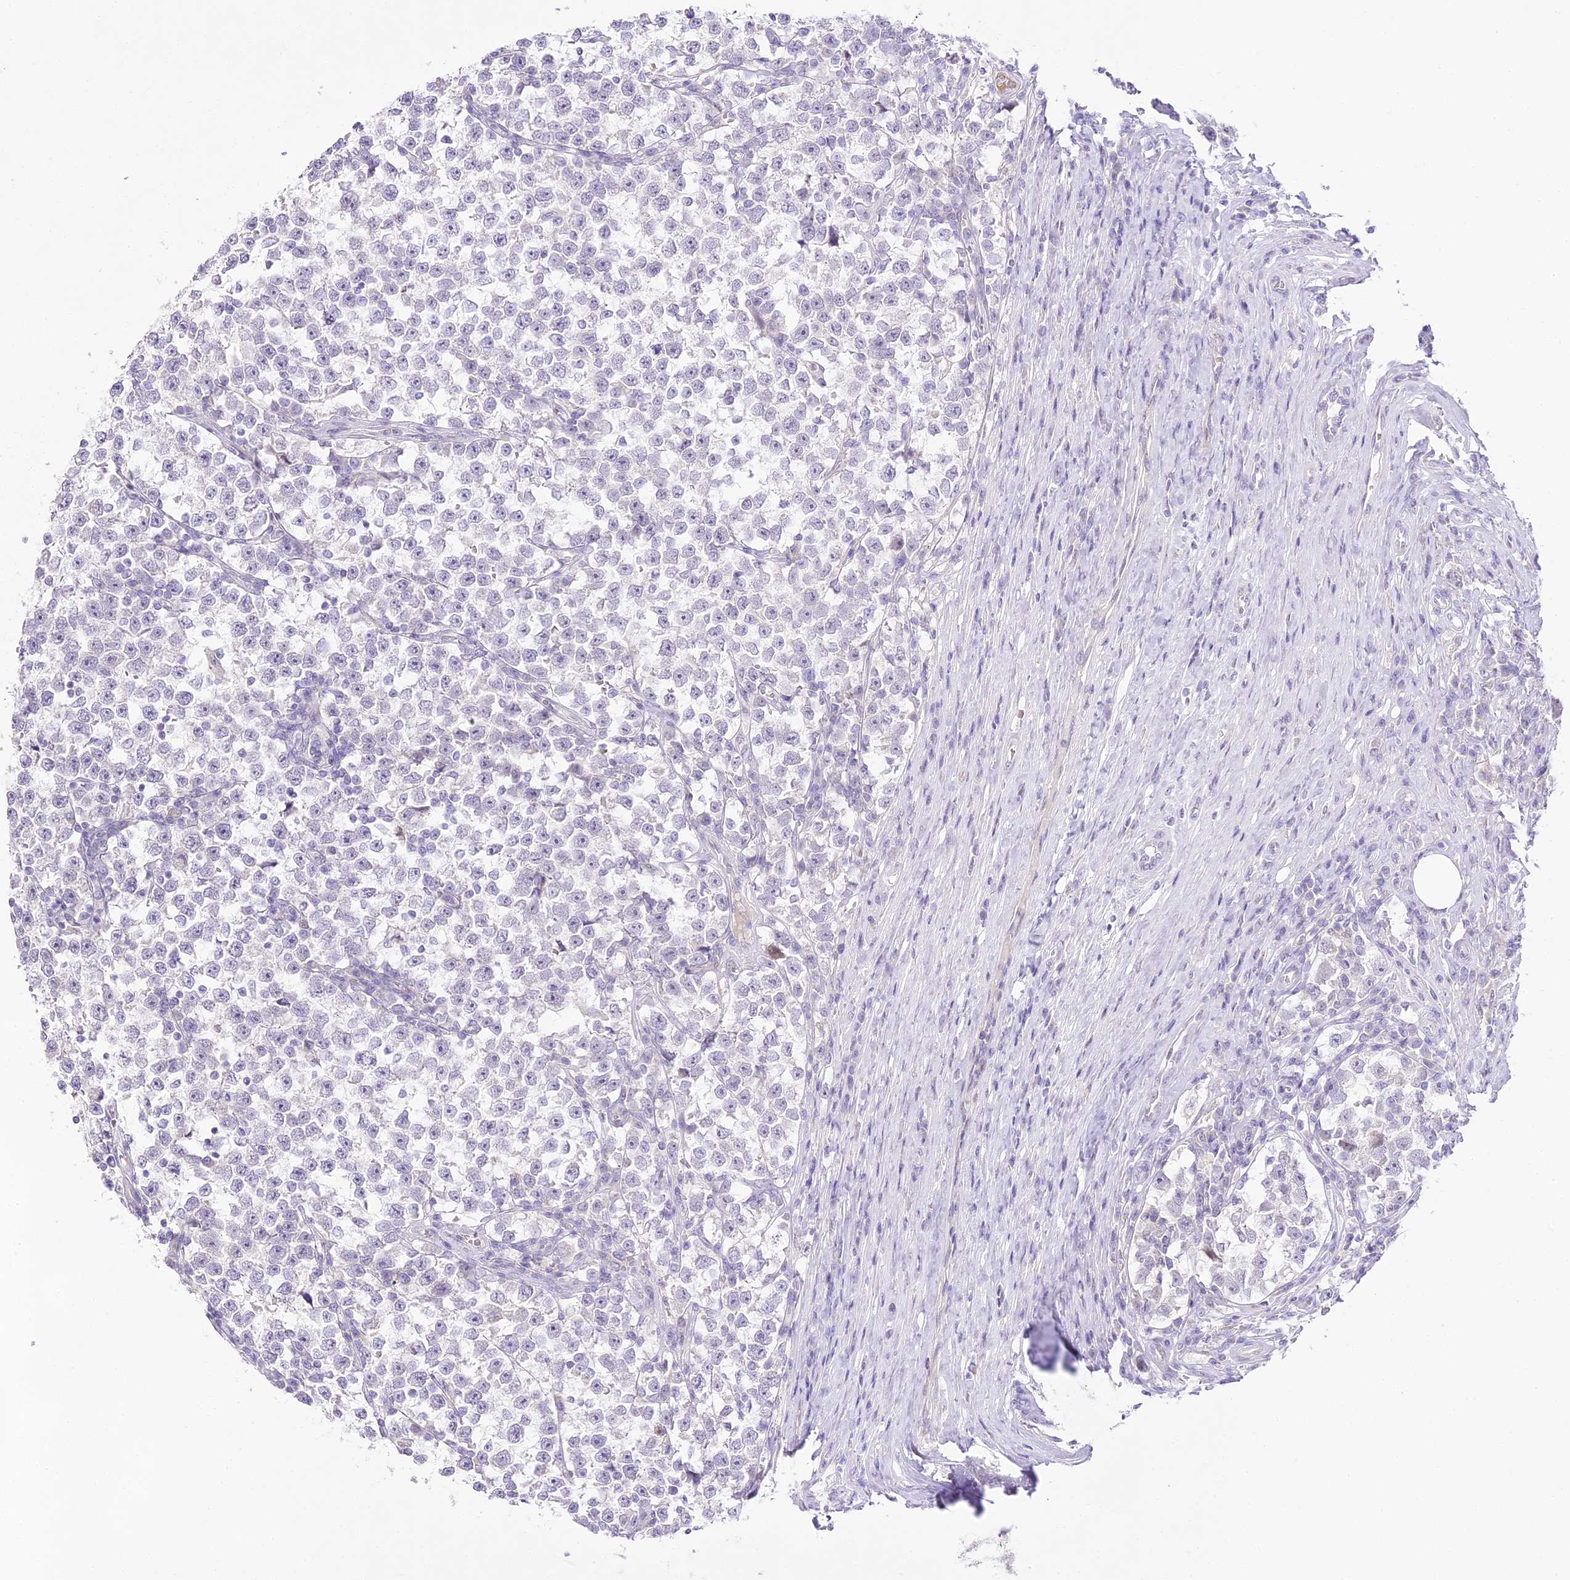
{"staining": {"intensity": "negative", "quantity": "none", "location": "none"}, "tissue": "testis cancer", "cell_type": "Tumor cells", "image_type": "cancer", "snomed": [{"axis": "morphology", "description": "Normal tissue, NOS"}, {"axis": "morphology", "description": "Seminoma, NOS"}, {"axis": "topography", "description": "Testis"}], "caption": "DAB (3,3'-diaminobenzidine) immunohistochemical staining of human testis seminoma reveals no significant staining in tumor cells. Brightfield microscopy of immunohistochemistry (IHC) stained with DAB (3,3'-diaminobenzidine) (brown) and hematoxylin (blue), captured at high magnification.", "gene": "CCDC30", "patient": {"sex": "male", "age": 43}}